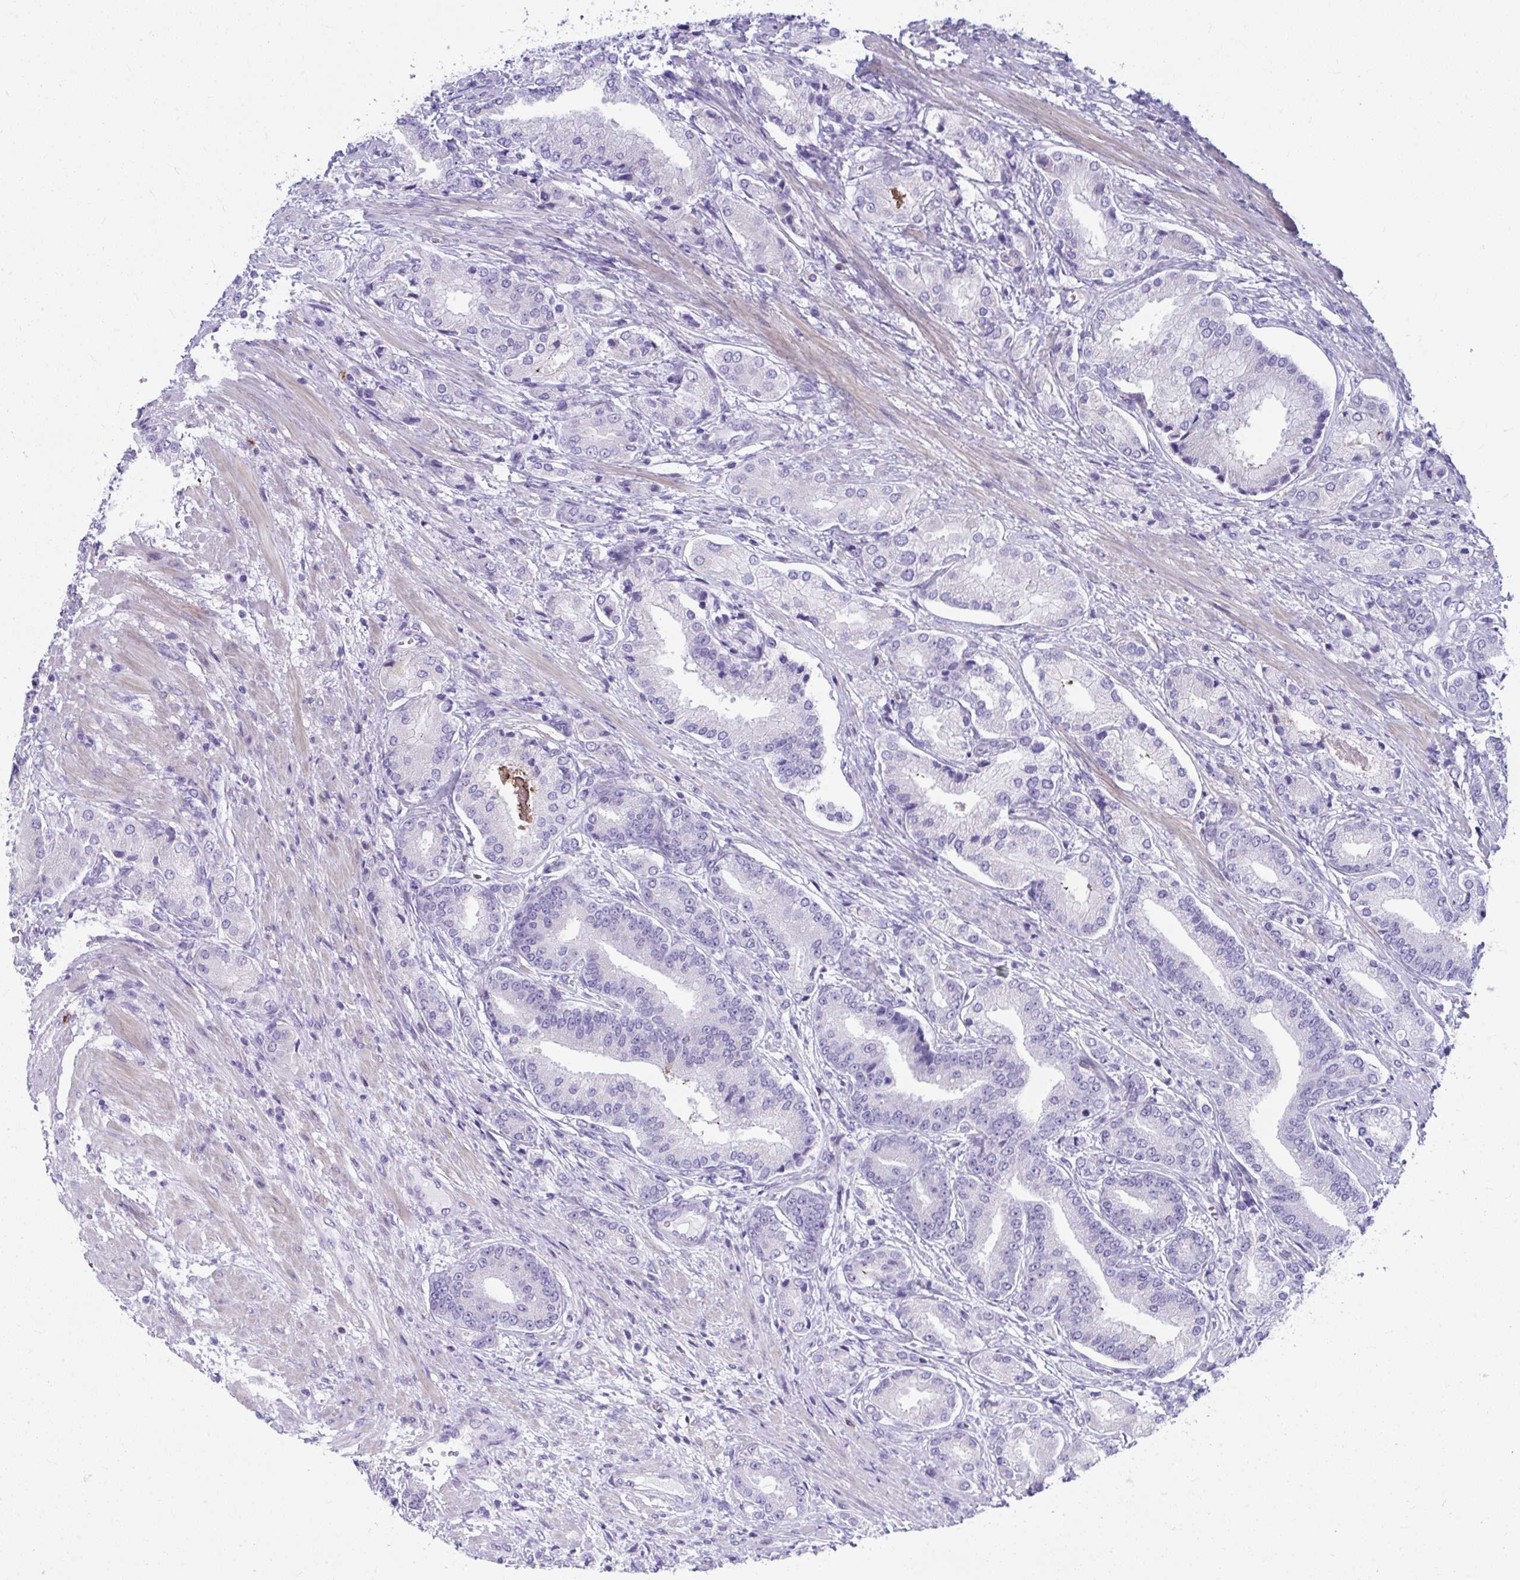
{"staining": {"intensity": "negative", "quantity": "none", "location": "none"}, "tissue": "prostate cancer", "cell_type": "Tumor cells", "image_type": "cancer", "snomed": [{"axis": "morphology", "description": "Adenocarcinoma, High grade"}, {"axis": "topography", "description": "Prostate and seminal vesicle, NOS"}], "caption": "High magnification brightfield microscopy of high-grade adenocarcinoma (prostate) stained with DAB (3,3'-diaminobenzidine) (brown) and counterstained with hematoxylin (blue): tumor cells show no significant staining.", "gene": "ISL1", "patient": {"sex": "male", "age": 61}}